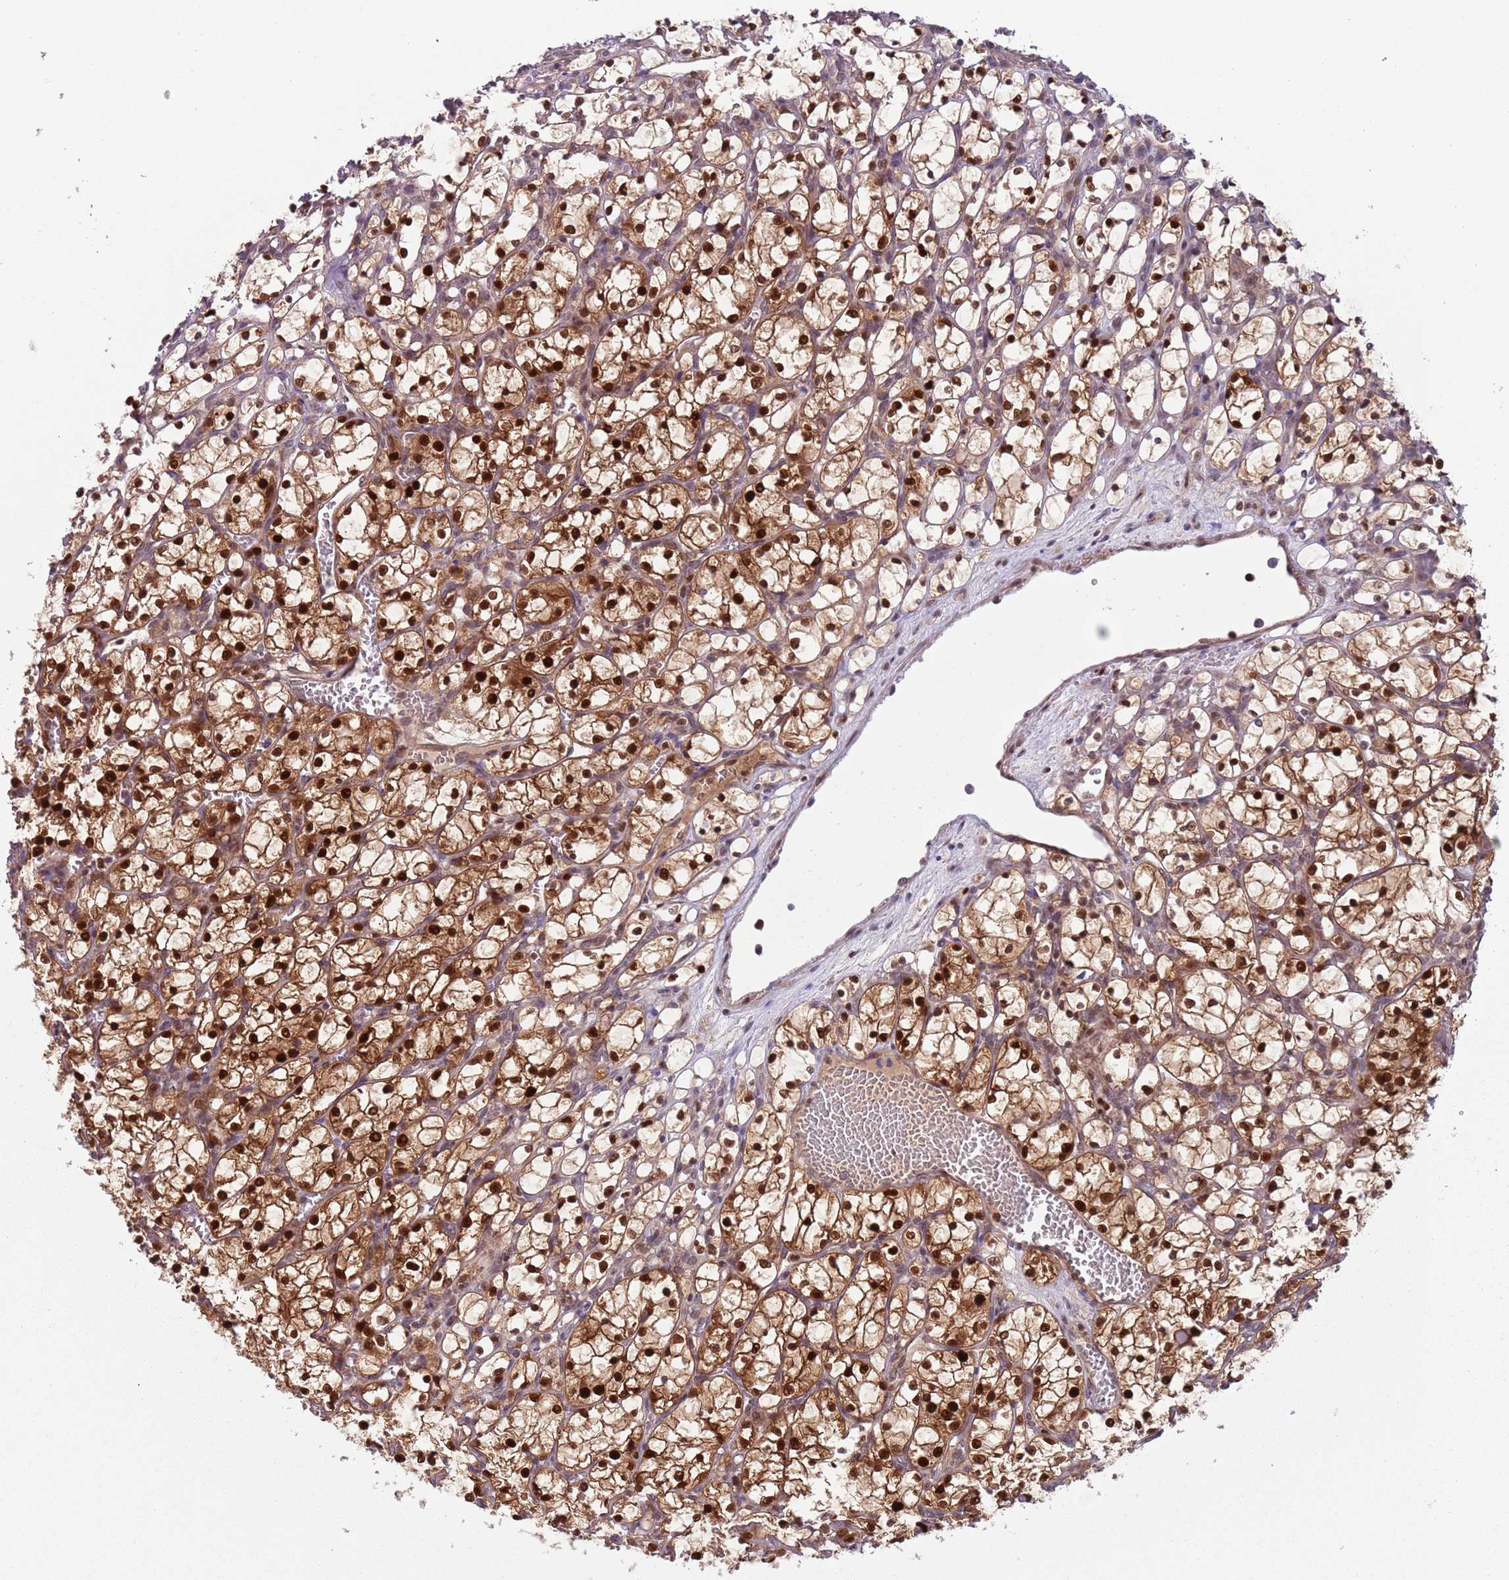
{"staining": {"intensity": "strong", "quantity": ">75%", "location": "cytoplasmic/membranous,nuclear"}, "tissue": "renal cancer", "cell_type": "Tumor cells", "image_type": "cancer", "snomed": [{"axis": "morphology", "description": "Adenocarcinoma, NOS"}, {"axis": "topography", "description": "Kidney"}], "caption": "A high-resolution photomicrograph shows immunohistochemistry (IHC) staining of renal cancer, which demonstrates strong cytoplasmic/membranous and nuclear expression in approximately >75% of tumor cells.", "gene": "RMND5B", "patient": {"sex": "female", "age": 69}}